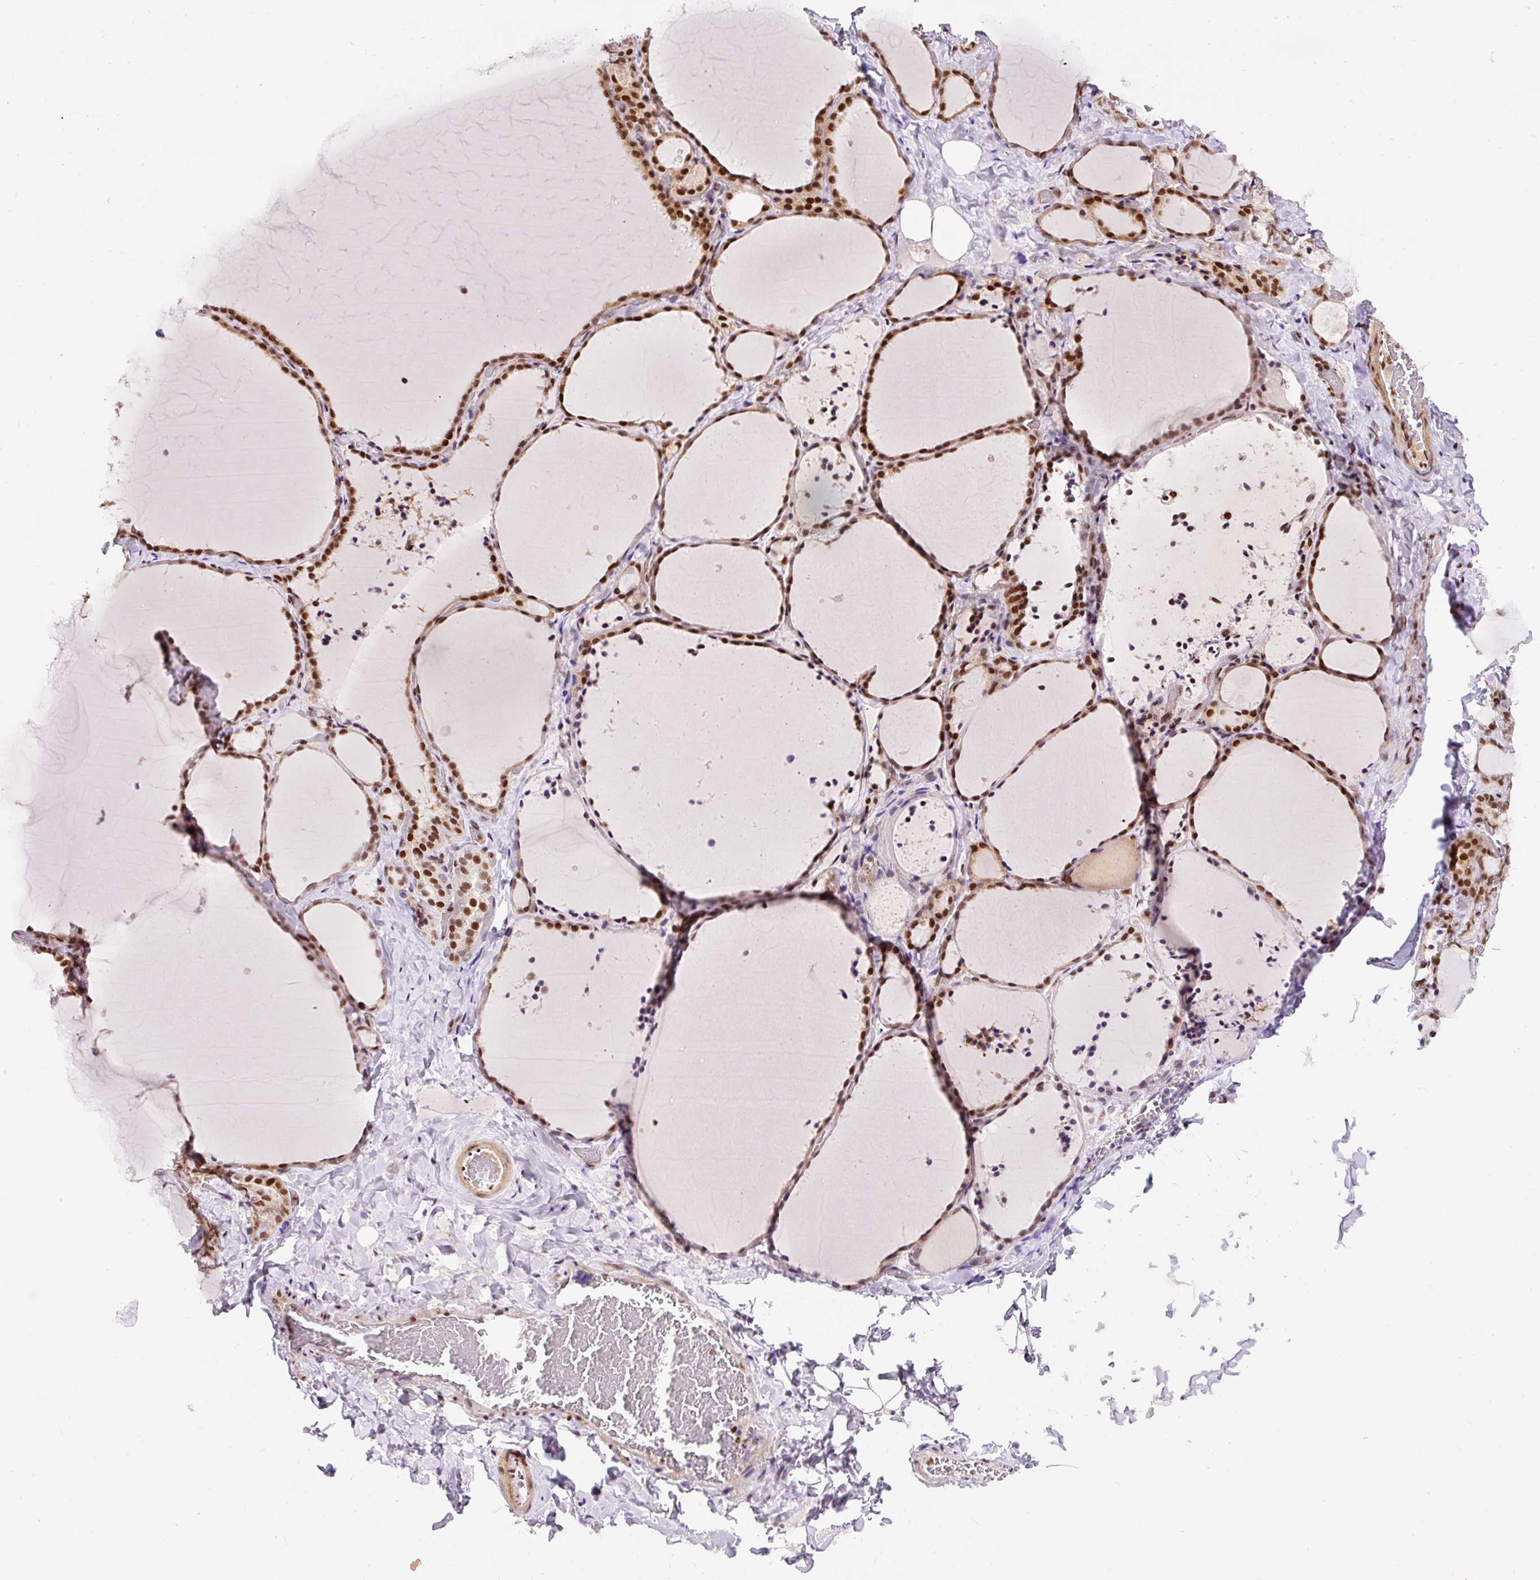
{"staining": {"intensity": "strong", "quantity": ">75%", "location": "nuclear"}, "tissue": "thyroid gland", "cell_type": "Glandular cells", "image_type": "normal", "snomed": [{"axis": "morphology", "description": "Normal tissue, NOS"}, {"axis": "topography", "description": "Thyroid gland"}], "caption": "High-magnification brightfield microscopy of normal thyroid gland stained with DAB (3,3'-diaminobenzidine) (brown) and counterstained with hematoxylin (blue). glandular cells exhibit strong nuclear expression is appreciated in approximately>75% of cells. The staining is performed using DAB (3,3'-diaminobenzidine) brown chromogen to label protein expression. The nuclei are counter-stained blue using hematoxylin.", "gene": "HNRNPC", "patient": {"sex": "female", "age": 22}}